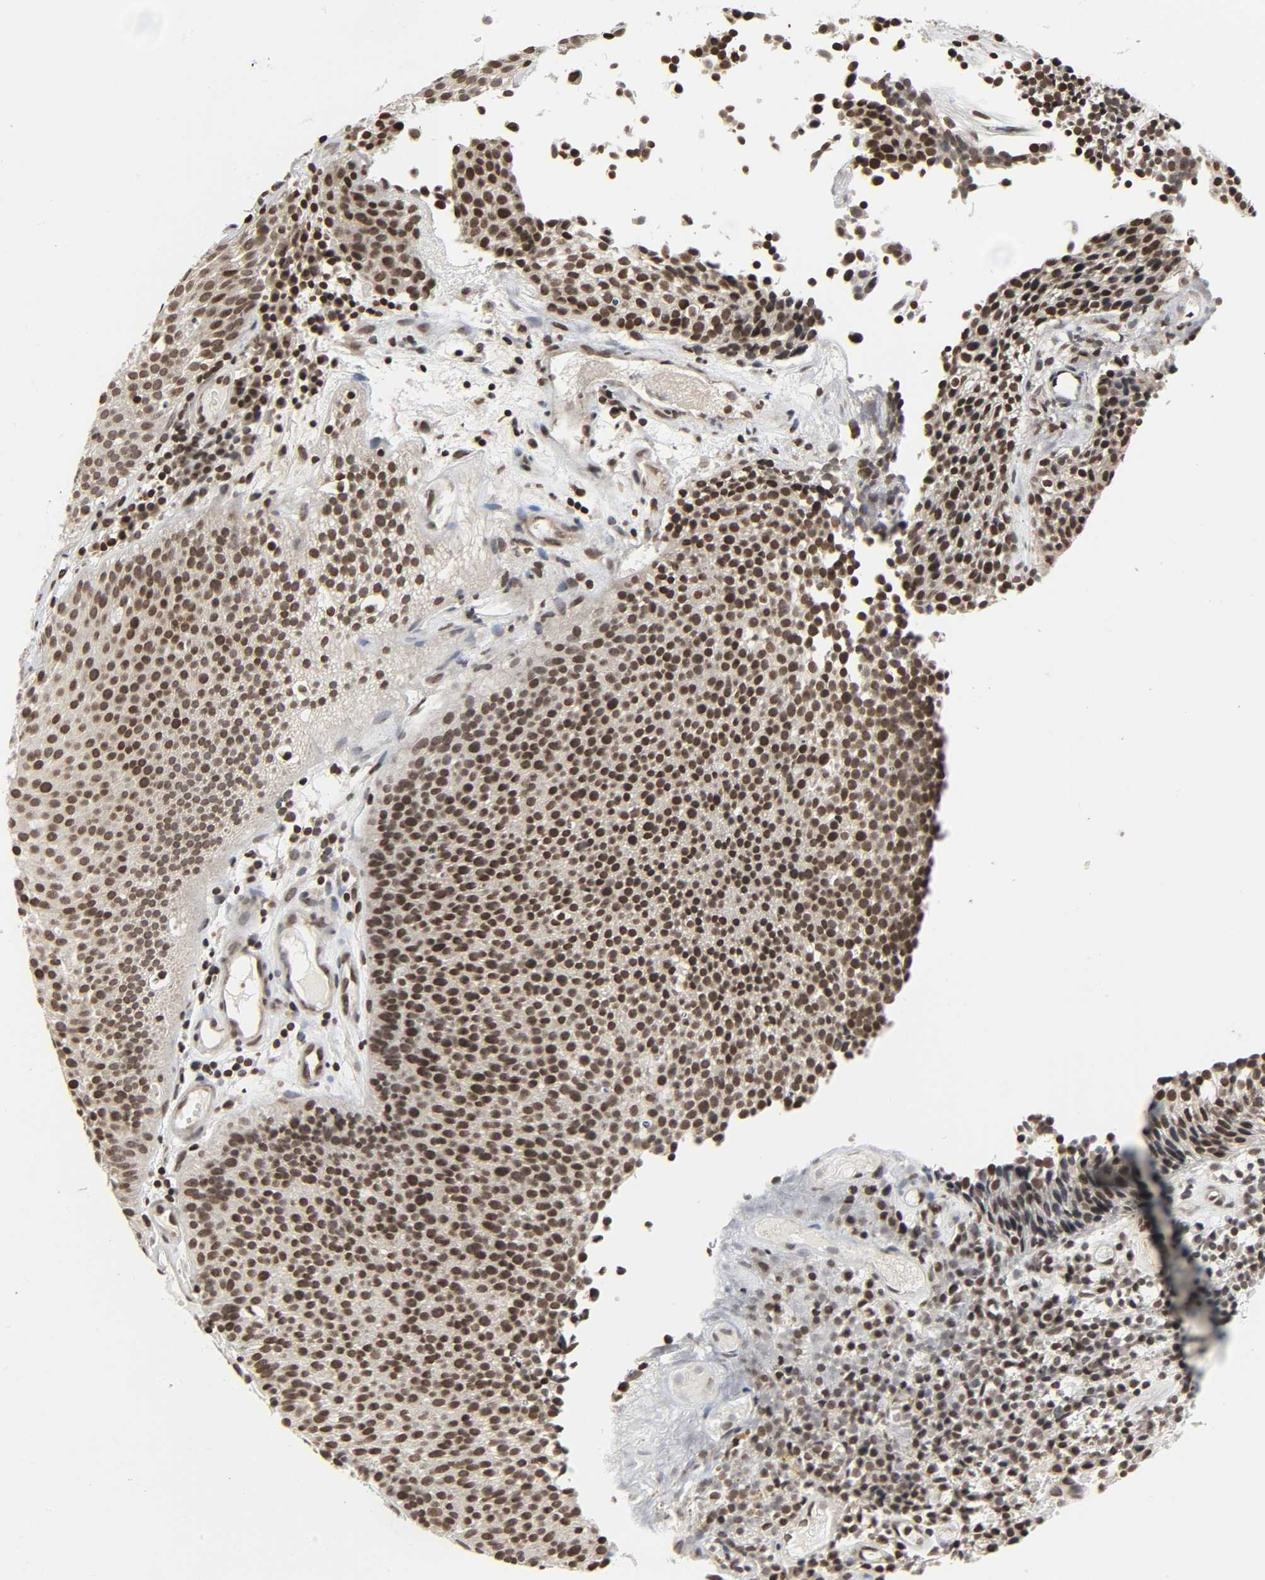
{"staining": {"intensity": "strong", "quantity": ">75%", "location": "nuclear"}, "tissue": "urothelial cancer", "cell_type": "Tumor cells", "image_type": "cancer", "snomed": [{"axis": "morphology", "description": "Urothelial carcinoma, Low grade"}, {"axis": "topography", "description": "Urinary bladder"}], "caption": "This is an image of immunohistochemistry (IHC) staining of low-grade urothelial carcinoma, which shows strong staining in the nuclear of tumor cells.", "gene": "ELAVL1", "patient": {"sex": "male", "age": 85}}